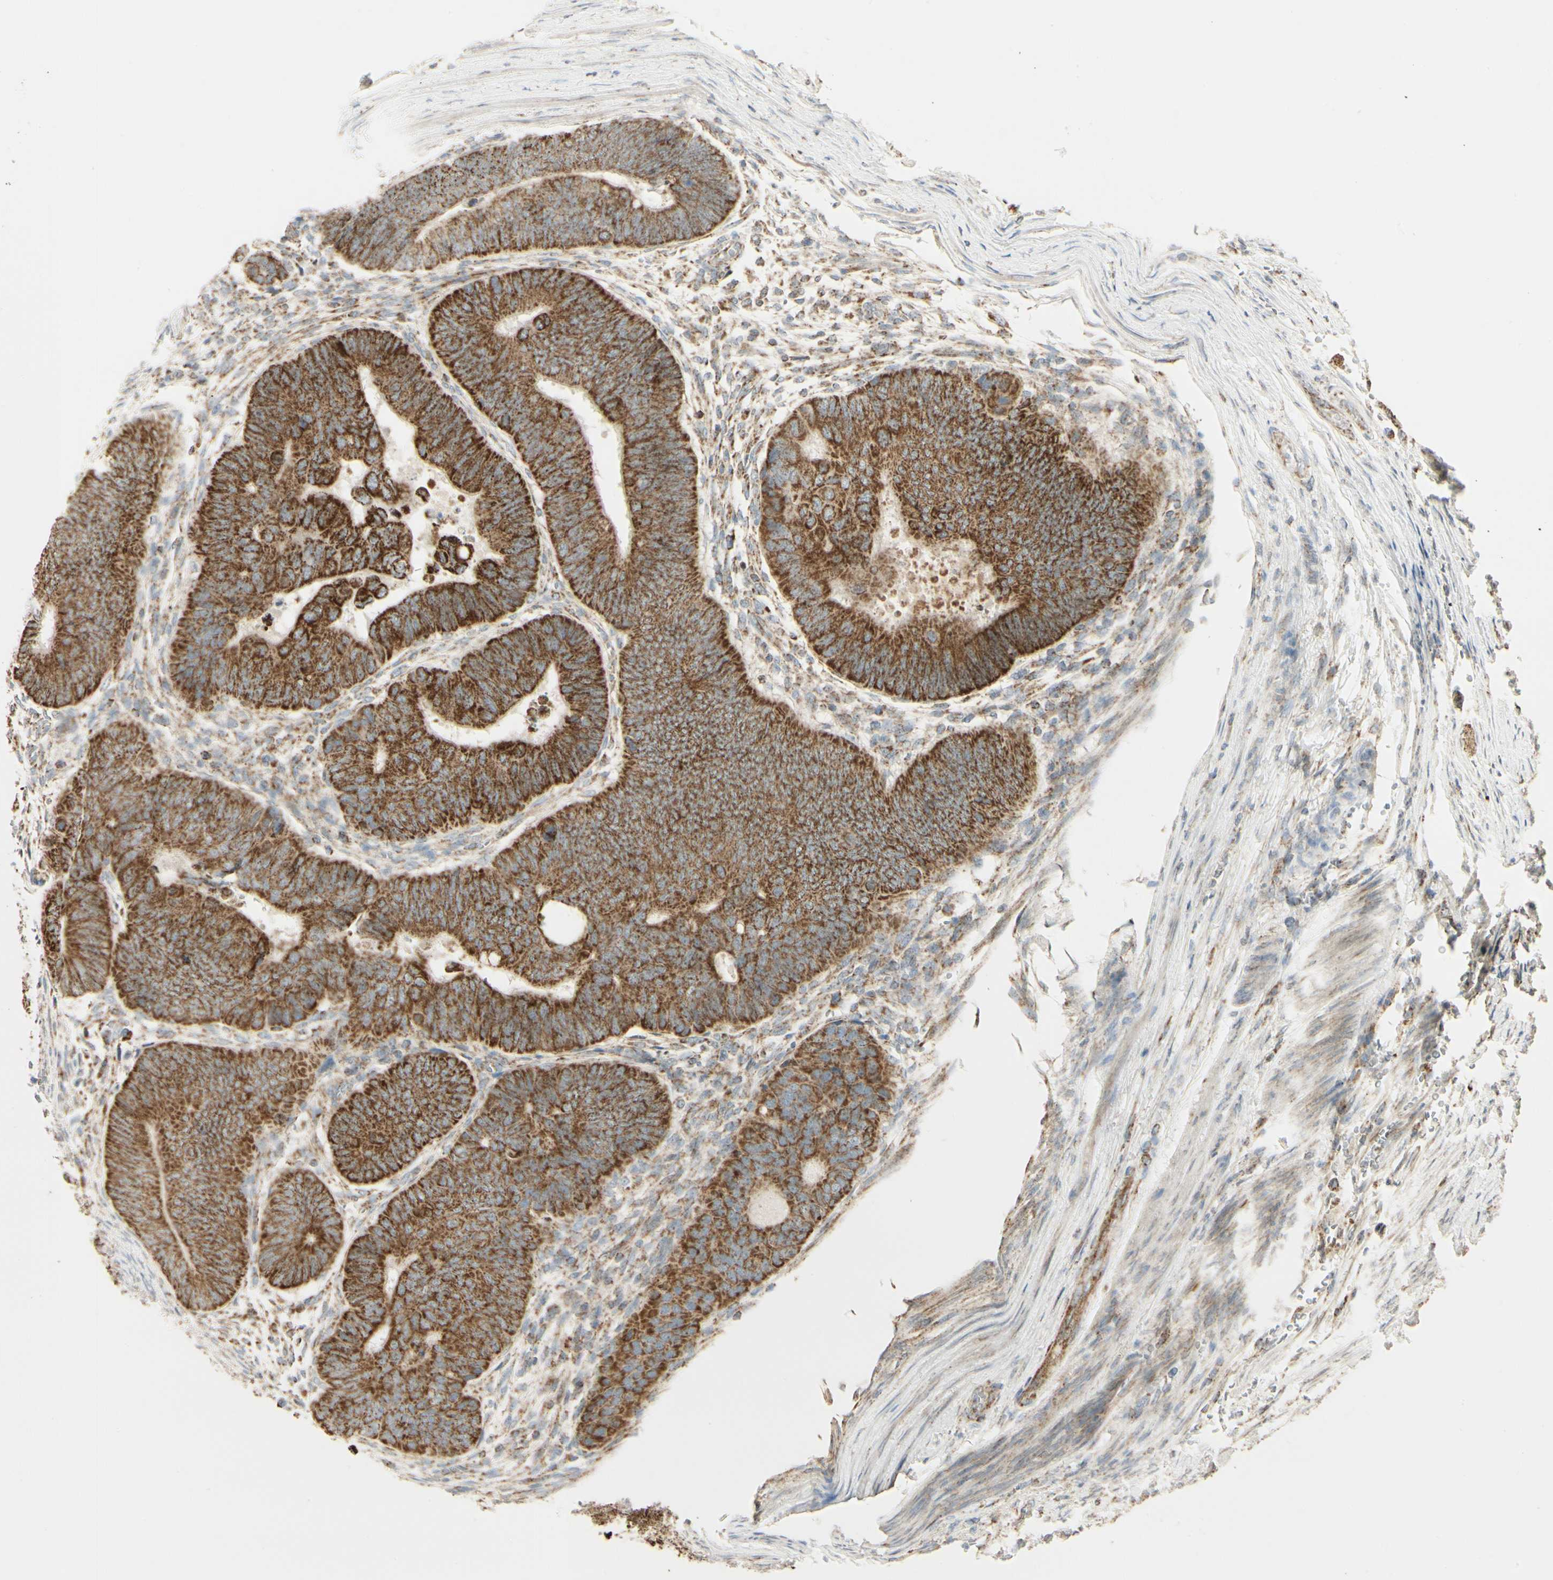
{"staining": {"intensity": "strong", "quantity": ">75%", "location": "cytoplasmic/membranous"}, "tissue": "colorectal cancer", "cell_type": "Tumor cells", "image_type": "cancer", "snomed": [{"axis": "morphology", "description": "Normal tissue, NOS"}, {"axis": "morphology", "description": "Adenocarcinoma, NOS"}, {"axis": "topography", "description": "Rectum"}, {"axis": "topography", "description": "Peripheral nerve tissue"}], "caption": "An image showing strong cytoplasmic/membranous expression in approximately >75% of tumor cells in colorectal cancer (adenocarcinoma), as visualized by brown immunohistochemical staining.", "gene": "ANKS6", "patient": {"sex": "male", "age": 92}}